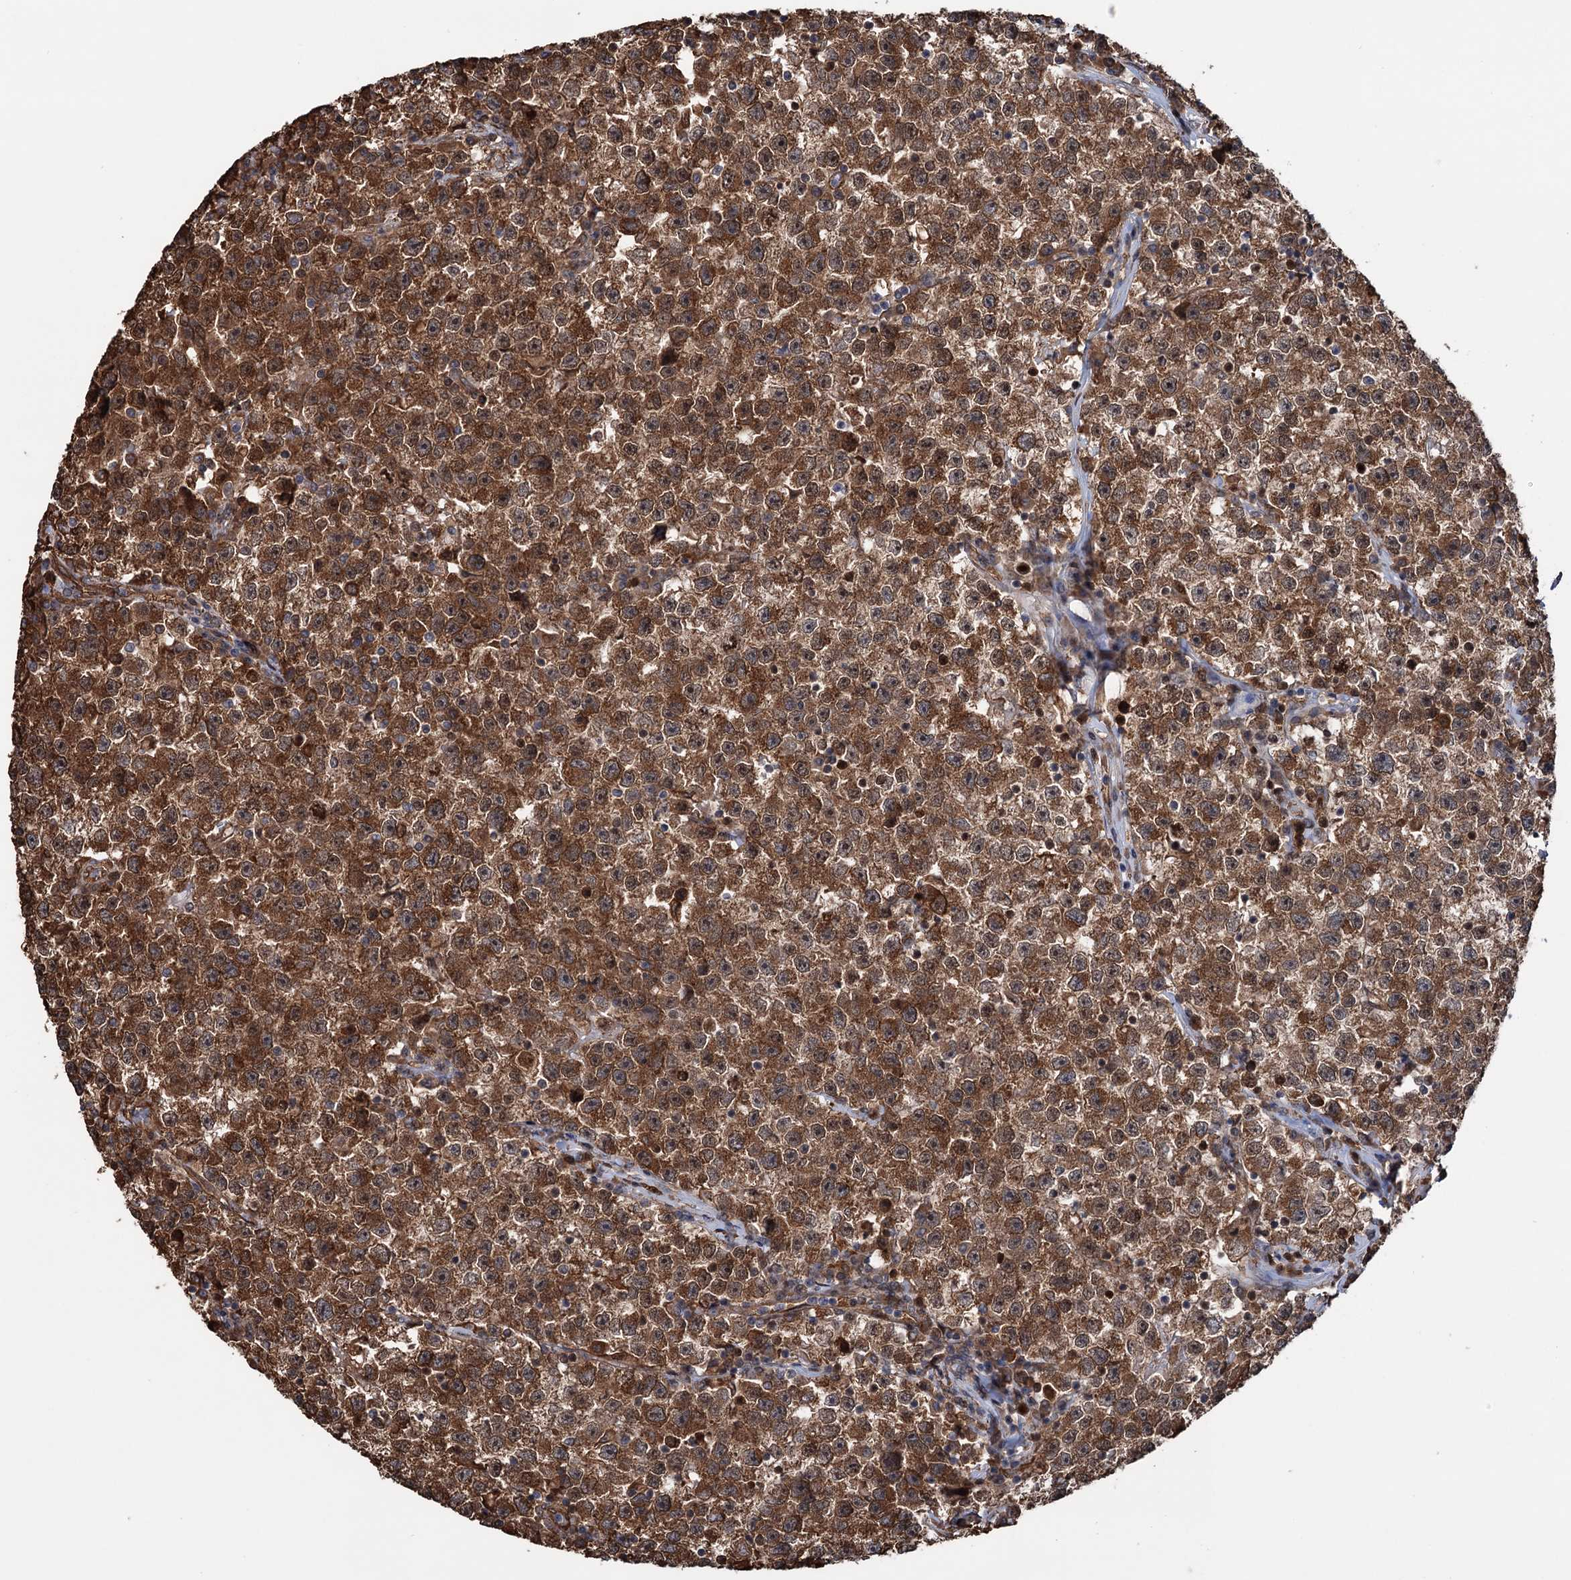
{"staining": {"intensity": "strong", "quantity": ">75%", "location": "cytoplasmic/membranous"}, "tissue": "testis cancer", "cell_type": "Tumor cells", "image_type": "cancer", "snomed": [{"axis": "morphology", "description": "Seminoma, NOS"}, {"axis": "topography", "description": "Testis"}], "caption": "The histopathology image exhibits staining of seminoma (testis), revealing strong cytoplasmic/membranous protein staining (brown color) within tumor cells.", "gene": "NCAPD2", "patient": {"sex": "male", "age": 22}}